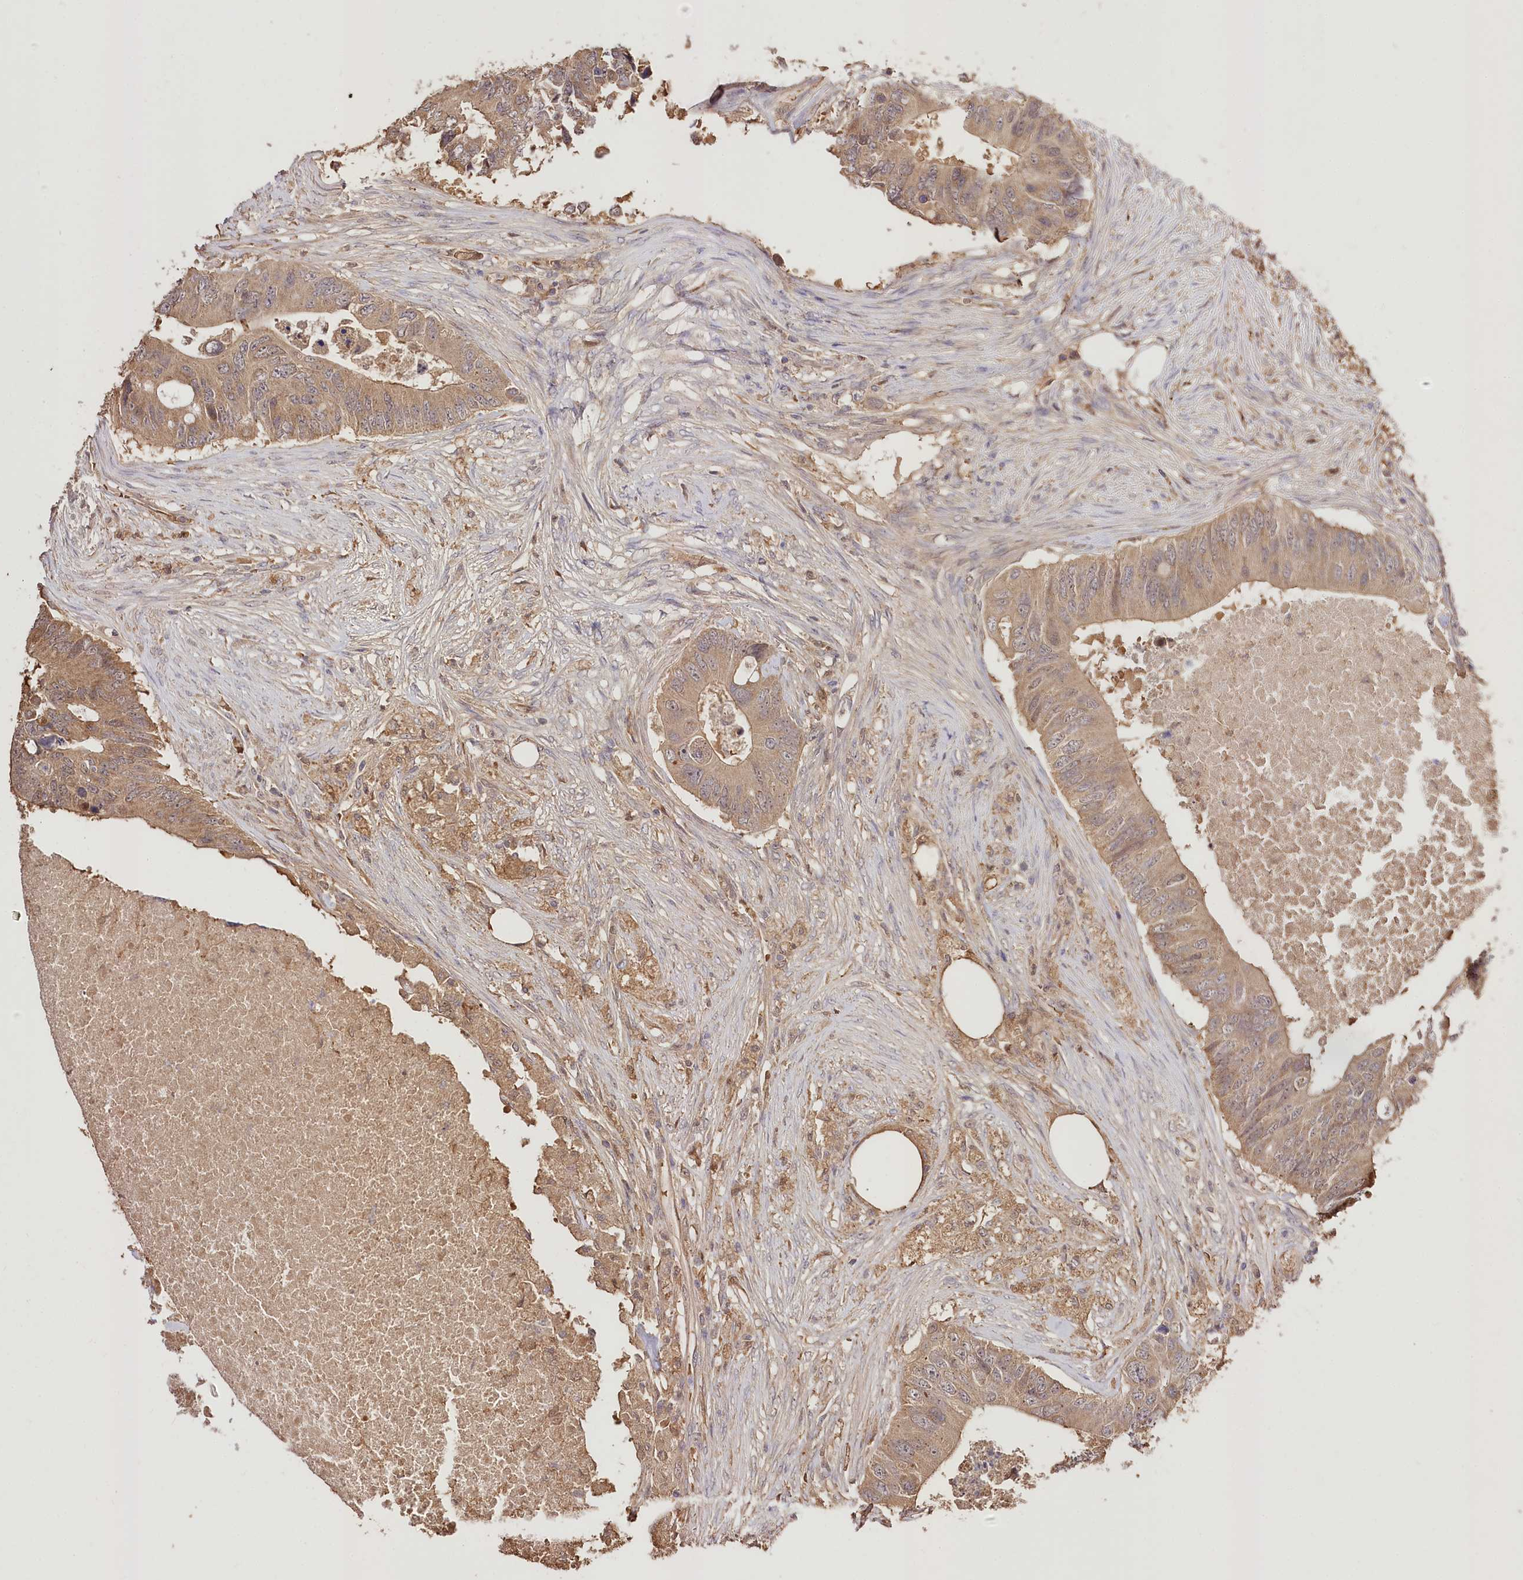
{"staining": {"intensity": "moderate", "quantity": ">75%", "location": "cytoplasmic/membranous"}, "tissue": "colorectal cancer", "cell_type": "Tumor cells", "image_type": "cancer", "snomed": [{"axis": "morphology", "description": "Adenocarcinoma, NOS"}, {"axis": "topography", "description": "Colon"}], "caption": "This micrograph displays immunohistochemistry (IHC) staining of human colorectal cancer, with medium moderate cytoplasmic/membranous staining in approximately >75% of tumor cells.", "gene": "R3HDM2", "patient": {"sex": "male", "age": 71}}